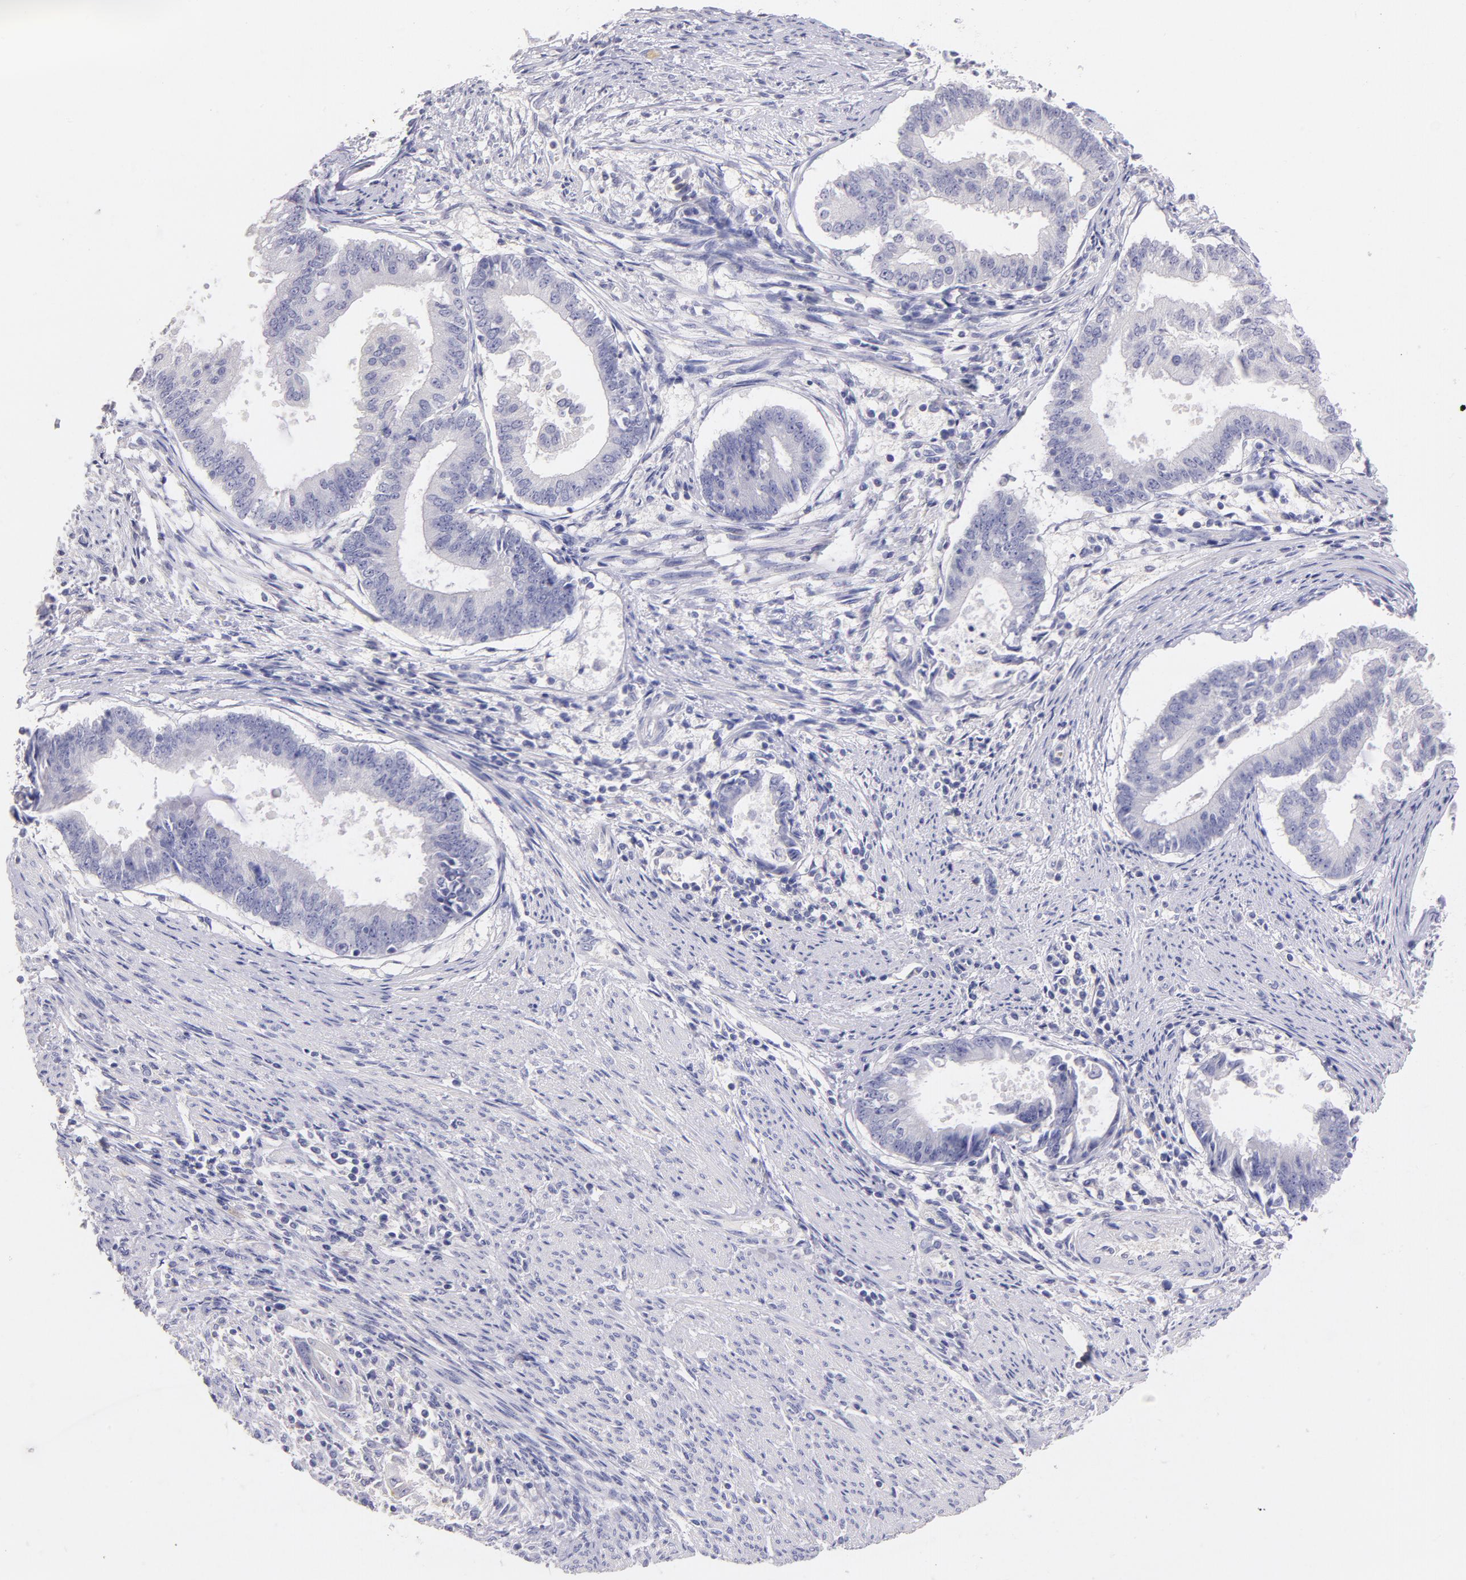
{"staining": {"intensity": "weak", "quantity": "<25%", "location": "cytoplasmic/membranous"}, "tissue": "endometrial cancer", "cell_type": "Tumor cells", "image_type": "cancer", "snomed": [{"axis": "morphology", "description": "Adenocarcinoma, NOS"}, {"axis": "topography", "description": "Endometrium"}], "caption": "Tumor cells are negative for protein expression in human endometrial cancer (adenocarcinoma). (IHC, brightfield microscopy, high magnification).", "gene": "CD44", "patient": {"sex": "female", "age": 63}}